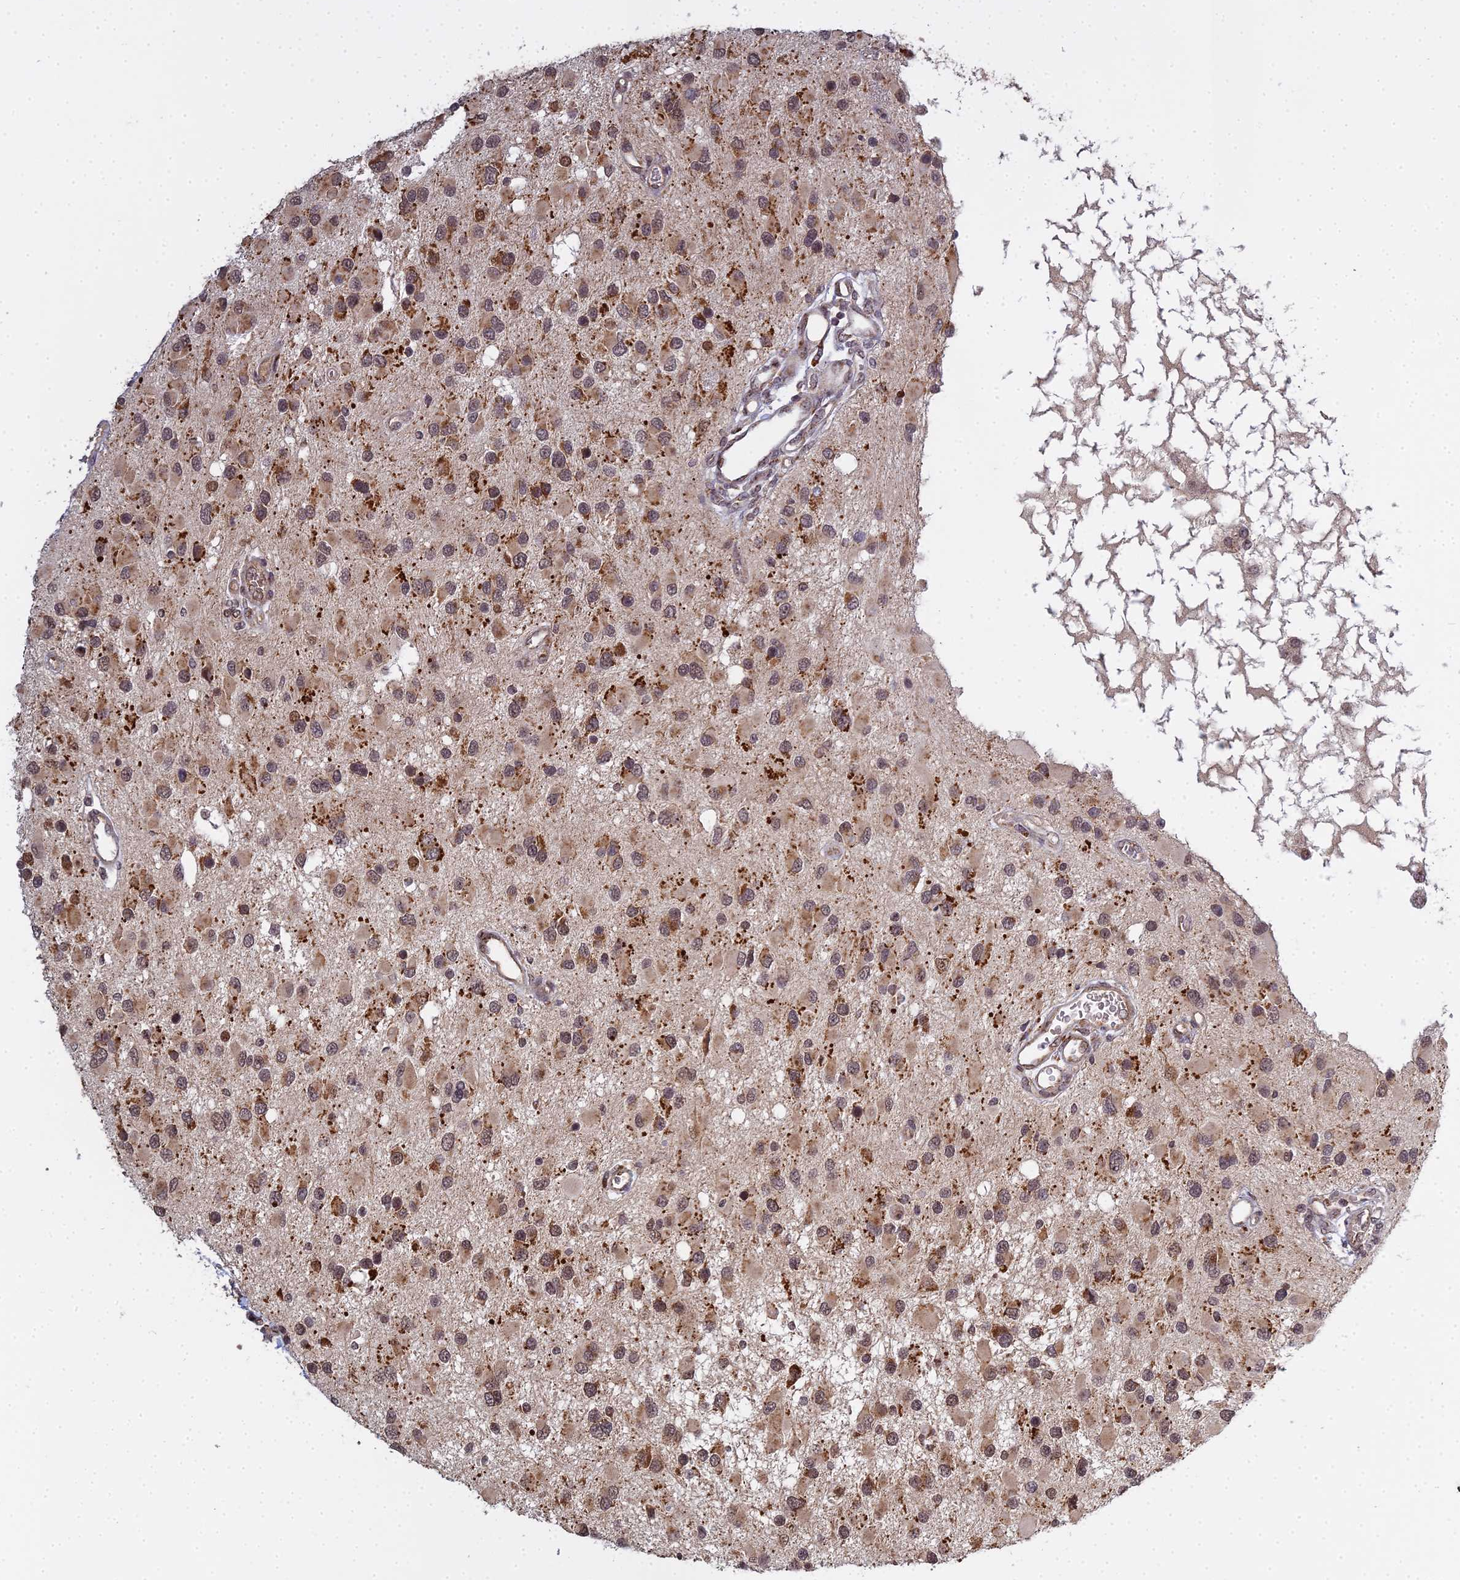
{"staining": {"intensity": "moderate", "quantity": ">75%", "location": "cytoplasmic/membranous,nuclear"}, "tissue": "glioma", "cell_type": "Tumor cells", "image_type": "cancer", "snomed": [{"axis": "morphology", "description": "Glioma, malignant, High grade"}, {"axis": "topography", "description": "Brain"}], "caption": "Protein staining by immunohistochemistry (IHC) demonstrates moderate cytoplasmic/membranous and nuclear staining in approximately >75% of tumor cells in glioma.", "gene": "MEOX1", "patient": {"sex": "male", "age": 53}}